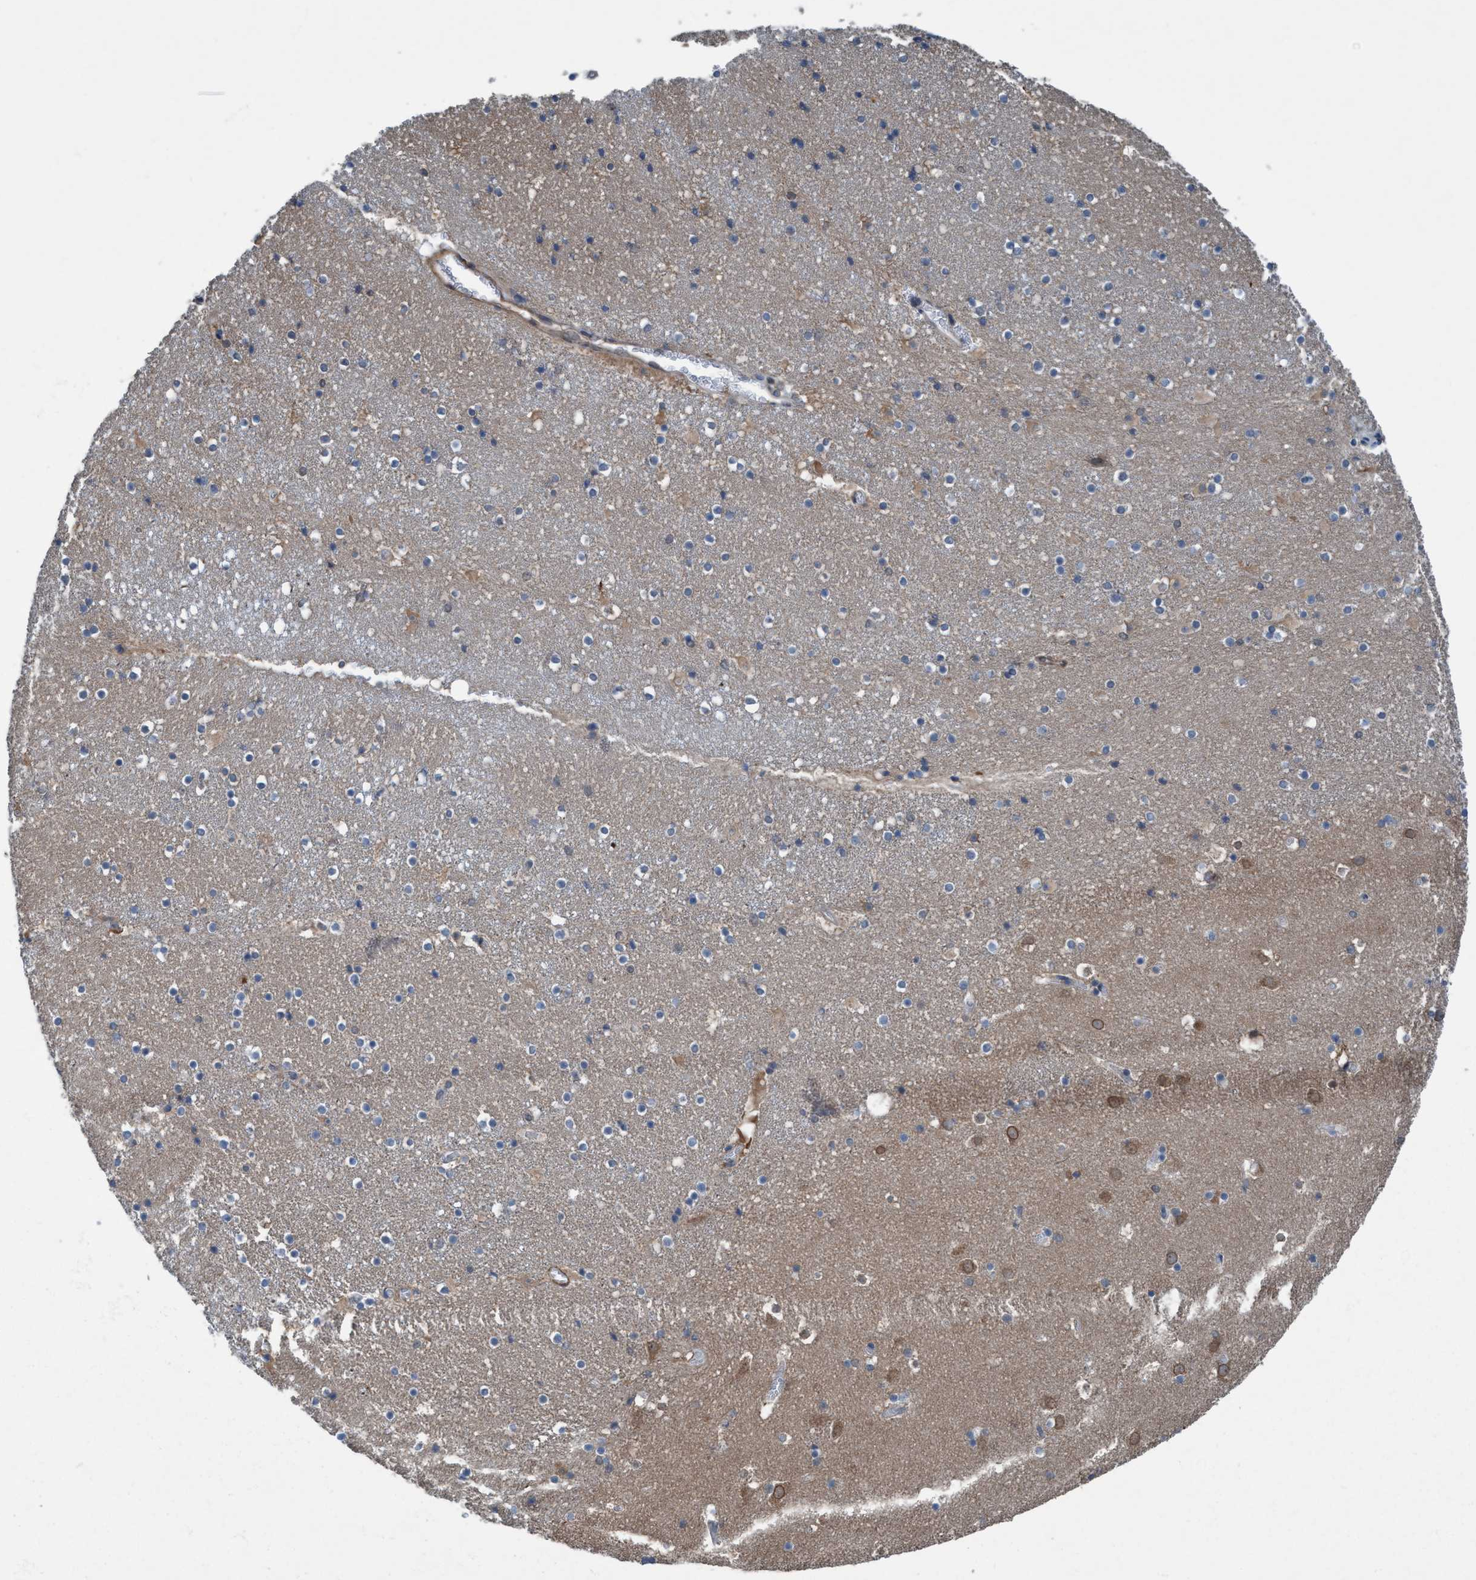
{"staining": {"intensity": "weak", "quantity": "<25%", "location": "cytoplasmic/membranous"}, "tissue": "caudate", "cell_type": "Glial cells", "image_type": "normal", "snomed": [{"axis": "morphology", "description": "Normal tissue, NOS"}, {"axis": "topography", "description": "Lateral ventricle wall"}], "caption": "Histopathology image shows no significant protein positivity in glial cells of unremarkable caudate. (DAB (3,3'-diaminobenzidine) IHC visualized using brightfield microscopy, high magnification).", "gene": "NISCH", "patient": {"sex": "male", "age": 45}}